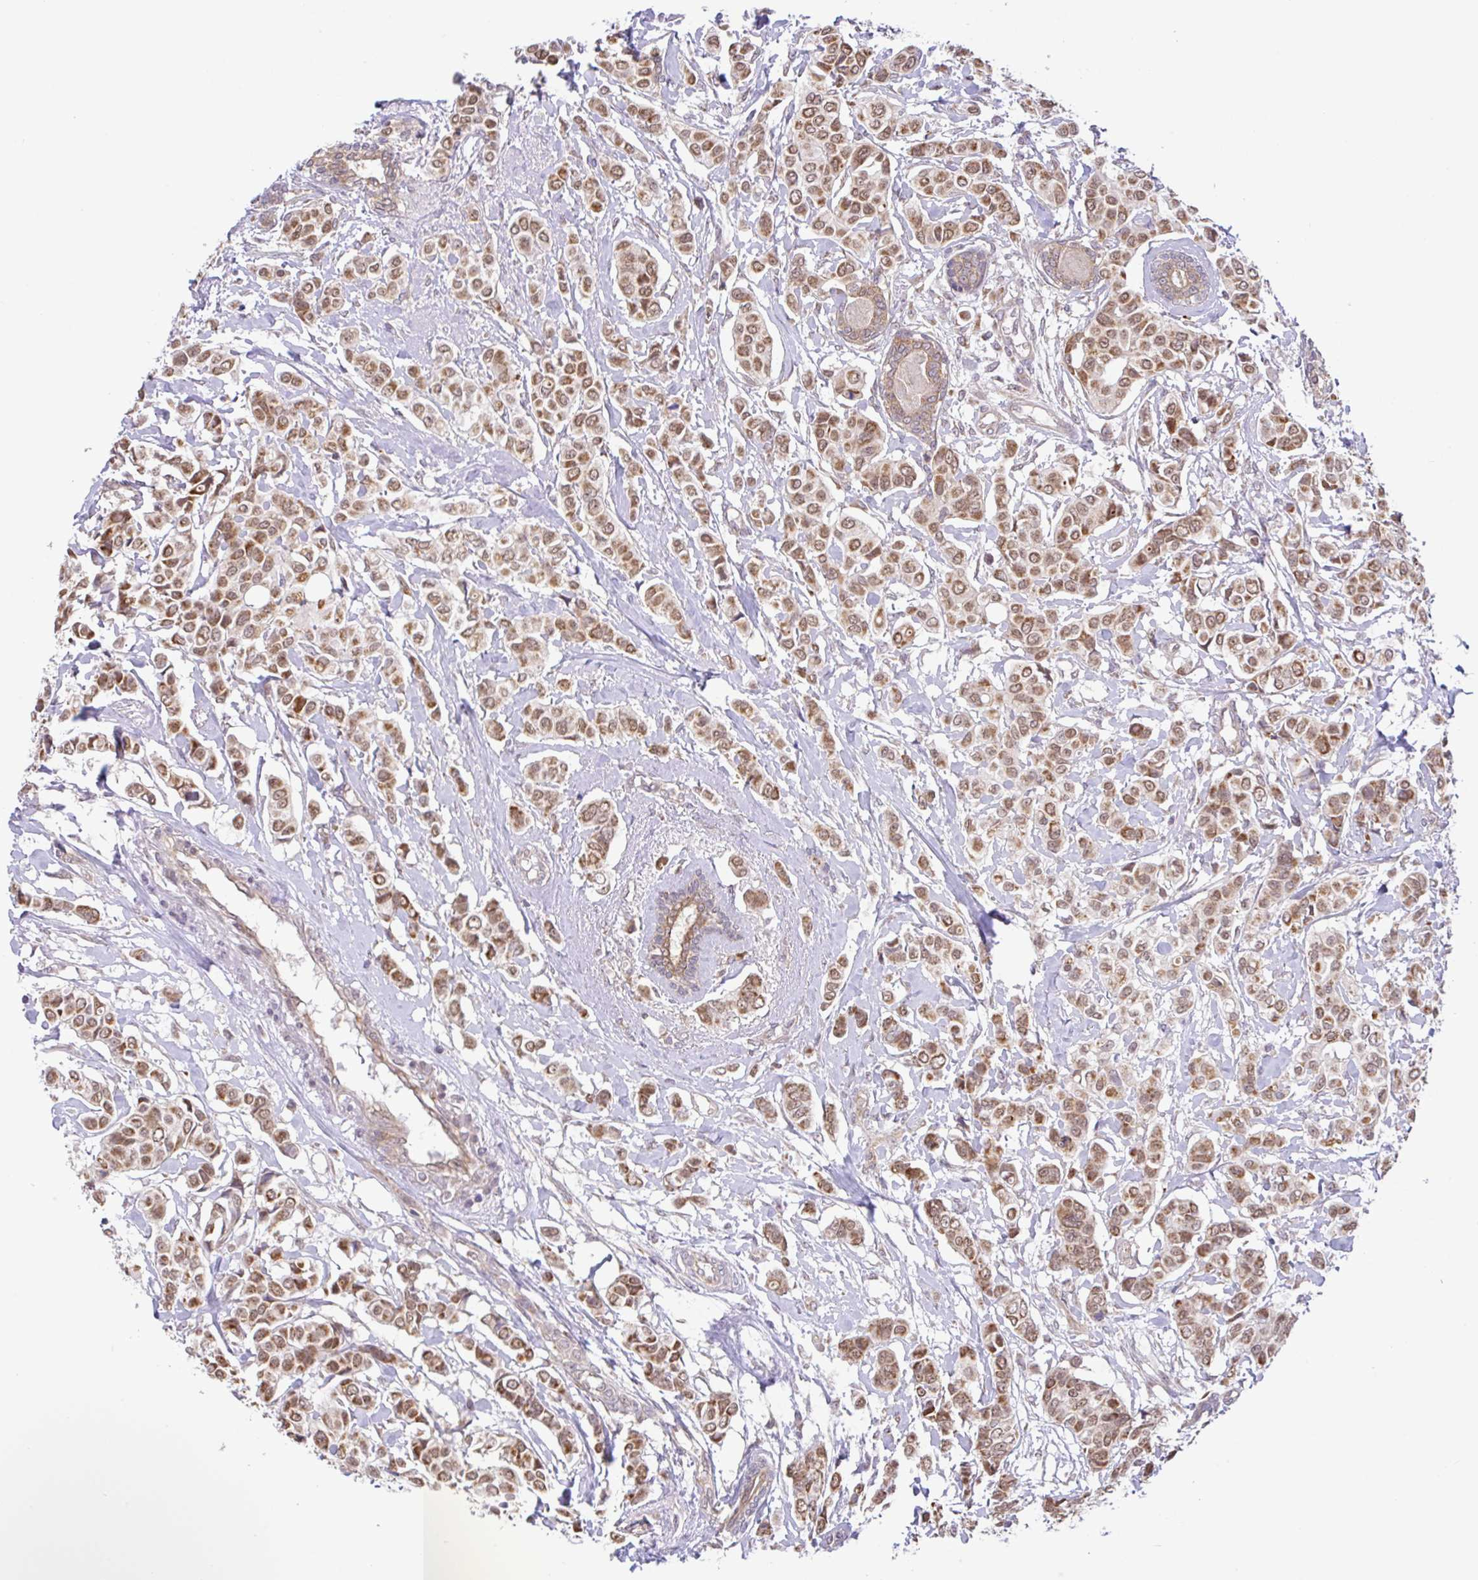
{"staining": {"intensity": "moderate", "quantity": ">75%", "location": "cytoplasmic/membranous,nuclear"}, "tissue": "breast cancer", "cell_type": "Tumor cells", "image_type": "cancer", "snomed": [{"axis": "morphology", "description": "Lobular carcinoma"}, {"axis": "topography", "description": "Breast"}], "caption": "Immunohistochemical staining of human breast cancer (lobular carcinoma) displays medium levels of moderate cytoplasmic/membranous and nuclear expression in about >75% of tumor cells.", "gene": "DLEU7", "patient": {"sex": "female", "age": 51}}